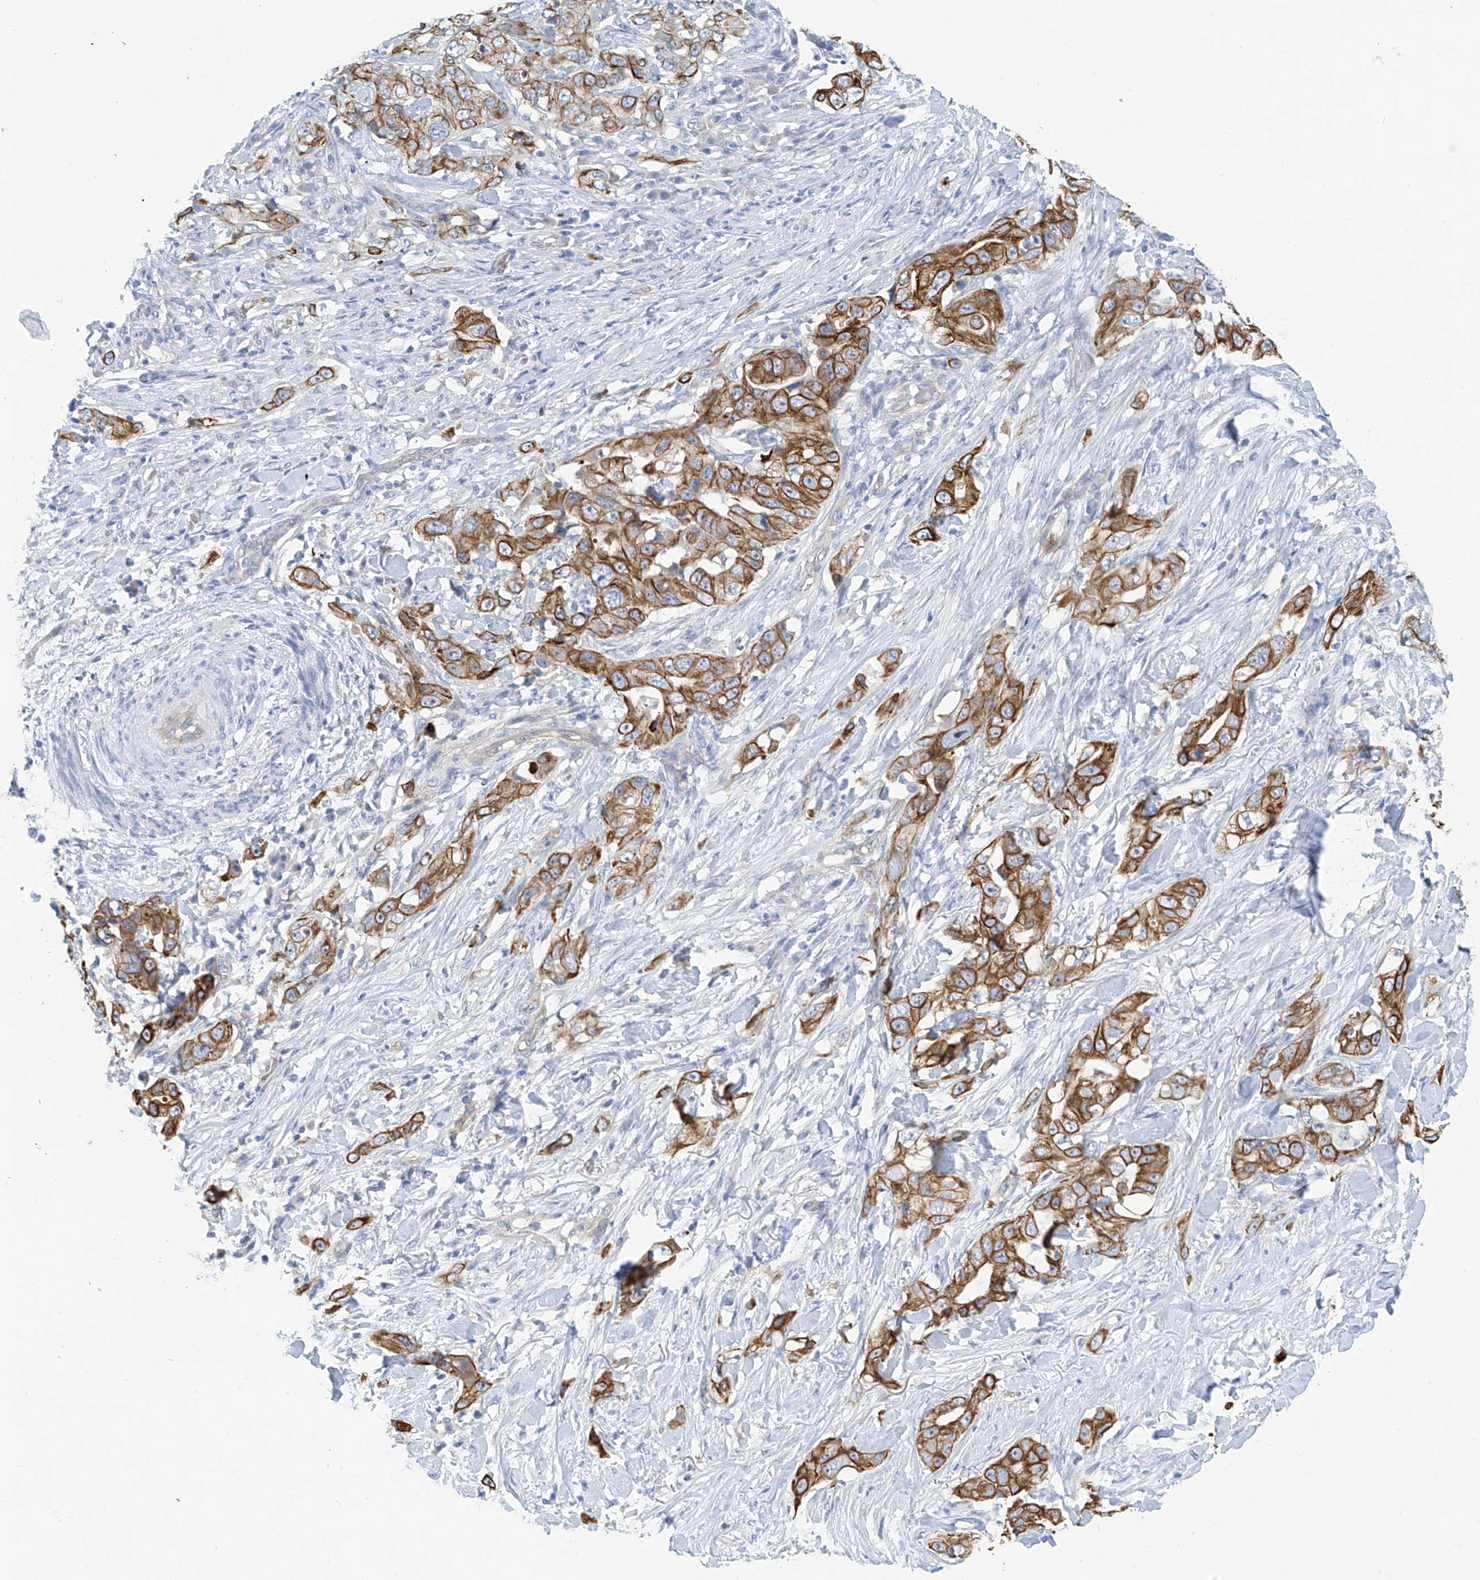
{"staining": {"intensity": "moderate", "quantity": "25%-75%", "location": "cytoplasmic/membranous"}, "tissue": "lung cancer", "cell_type": "Tumor cells", "image_type": "cancer", "snomed": [{"axis": "morphology", "description": "Adenocarcinoma, NOS"}, {"axis": "topography", "description": "Lung"}], "caption": "This is a photomicrograph of immunohistochemistry staining of lung adenocarcinoma, which shows moderate positivity in the cytoplasmic/membranous of tumor cells.", "gene": "PIK3C2B", "patient": {"sex": "female", "age": 51}}